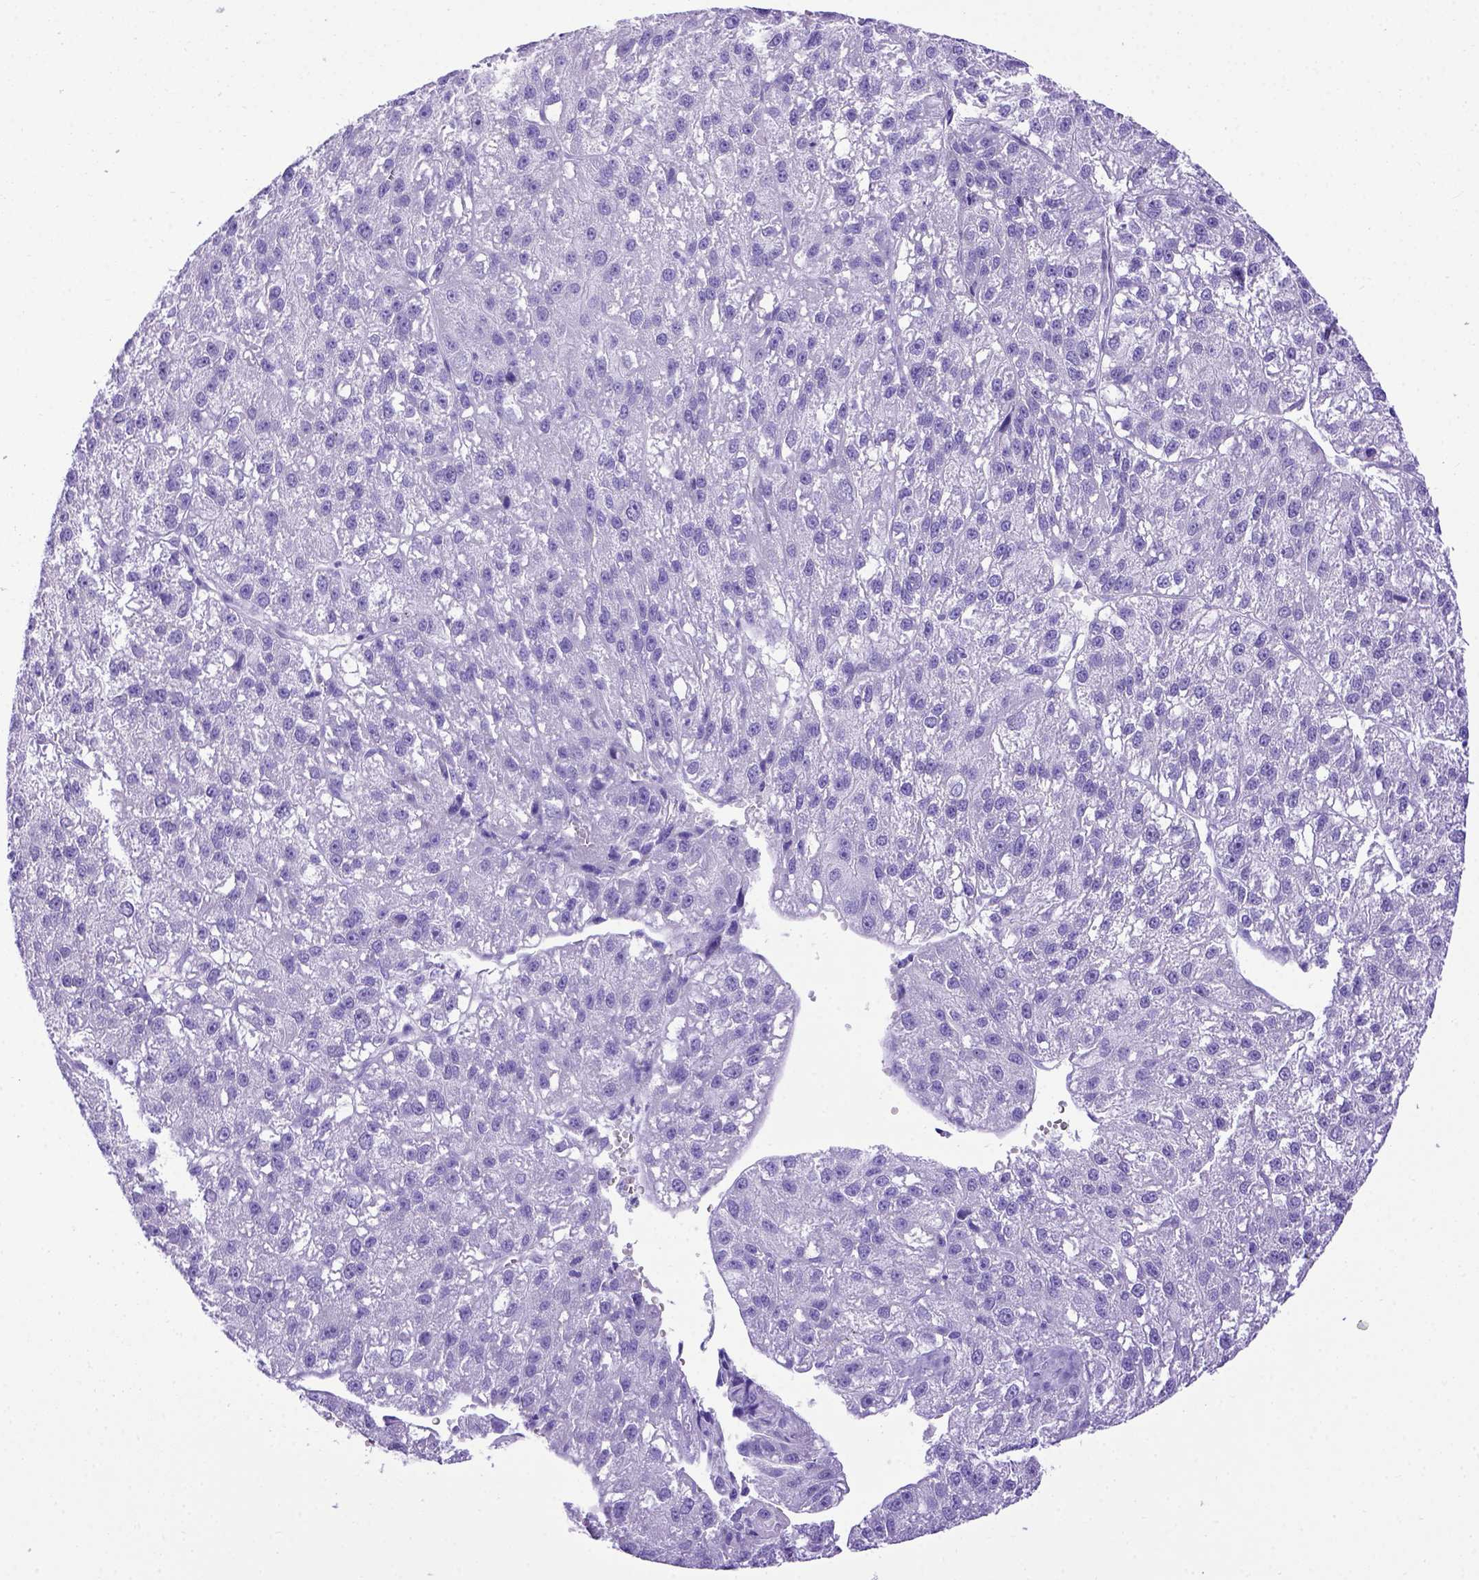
{"staining": {"intensity": "negative", "quantity": "none", "location": "none"}, "tissue": "liver cancer", "cell_type": "Tumor cells", "image_type": "cancer", "snomed": [{"axis": "morphology", "description": "Carcinoma, Hepatocellular, NOS"}, {"axis": "topography", "description": "Liver"}], "caption": "Immunohistochemistry (IHC) histopathology image of human hepatocellular carcinoma (liver) stained for a protein (brown), which reveals no expression in tumor cells.", "gene": "MEOX2", "patient": {"sex": "female", "age": 70}}